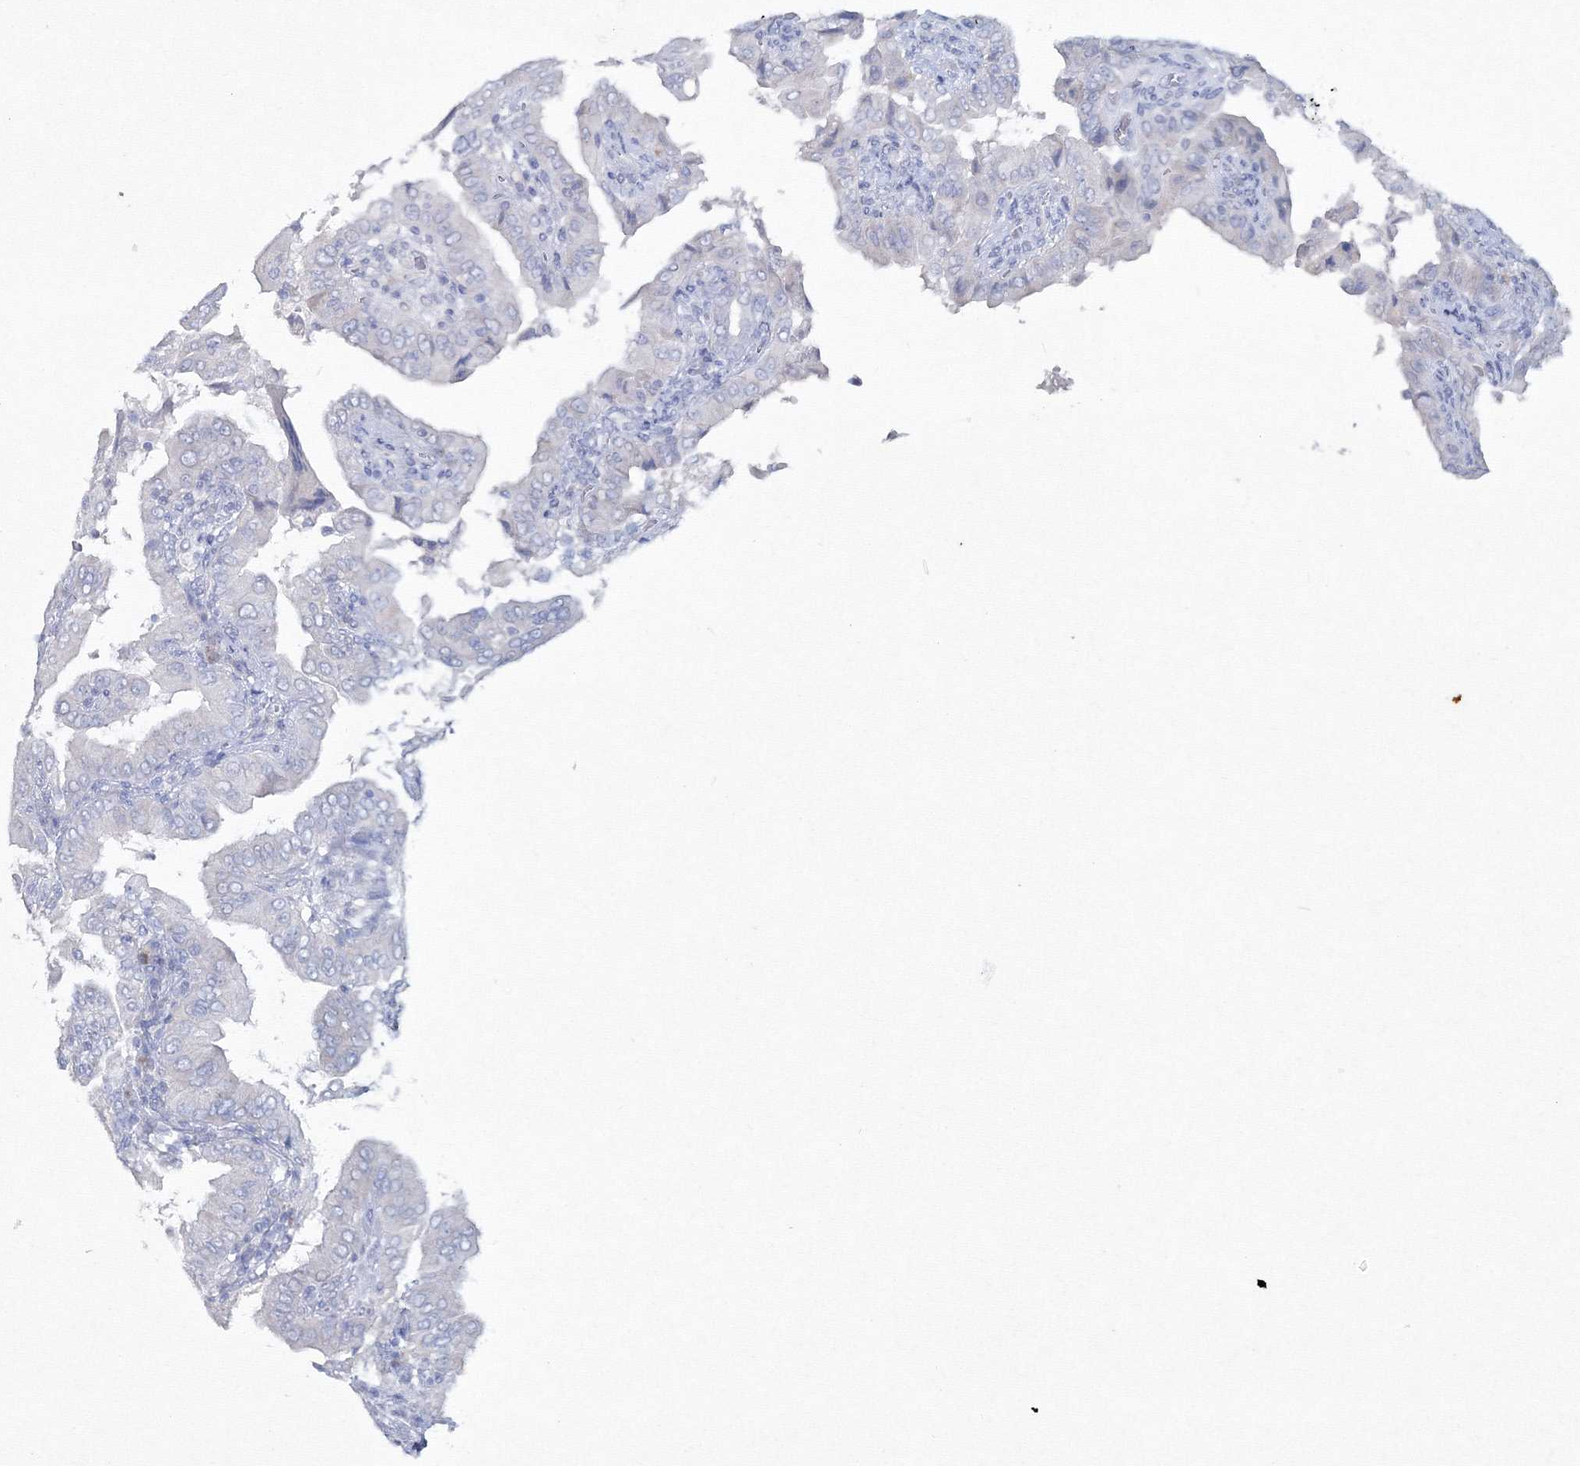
{"staining": {"intensity": "negative", "quantity": "none", "location": "none"}, "tissue": "thyroid cancer", "cell_type": "Tumor cells", "image_type": "cancer", "snomed": [{"axis": "morphology", "description": "Papillary adenocarcinoma, NOS"}, {"axis": "topography", "description": "Thyroid gland"}], "caption": "Image shows no significant protein staining in tumor cells of papillary adenocarcinoma (thyroid).", "gene": "GCKR", "patient": {"sex": "male", "age": 33}}